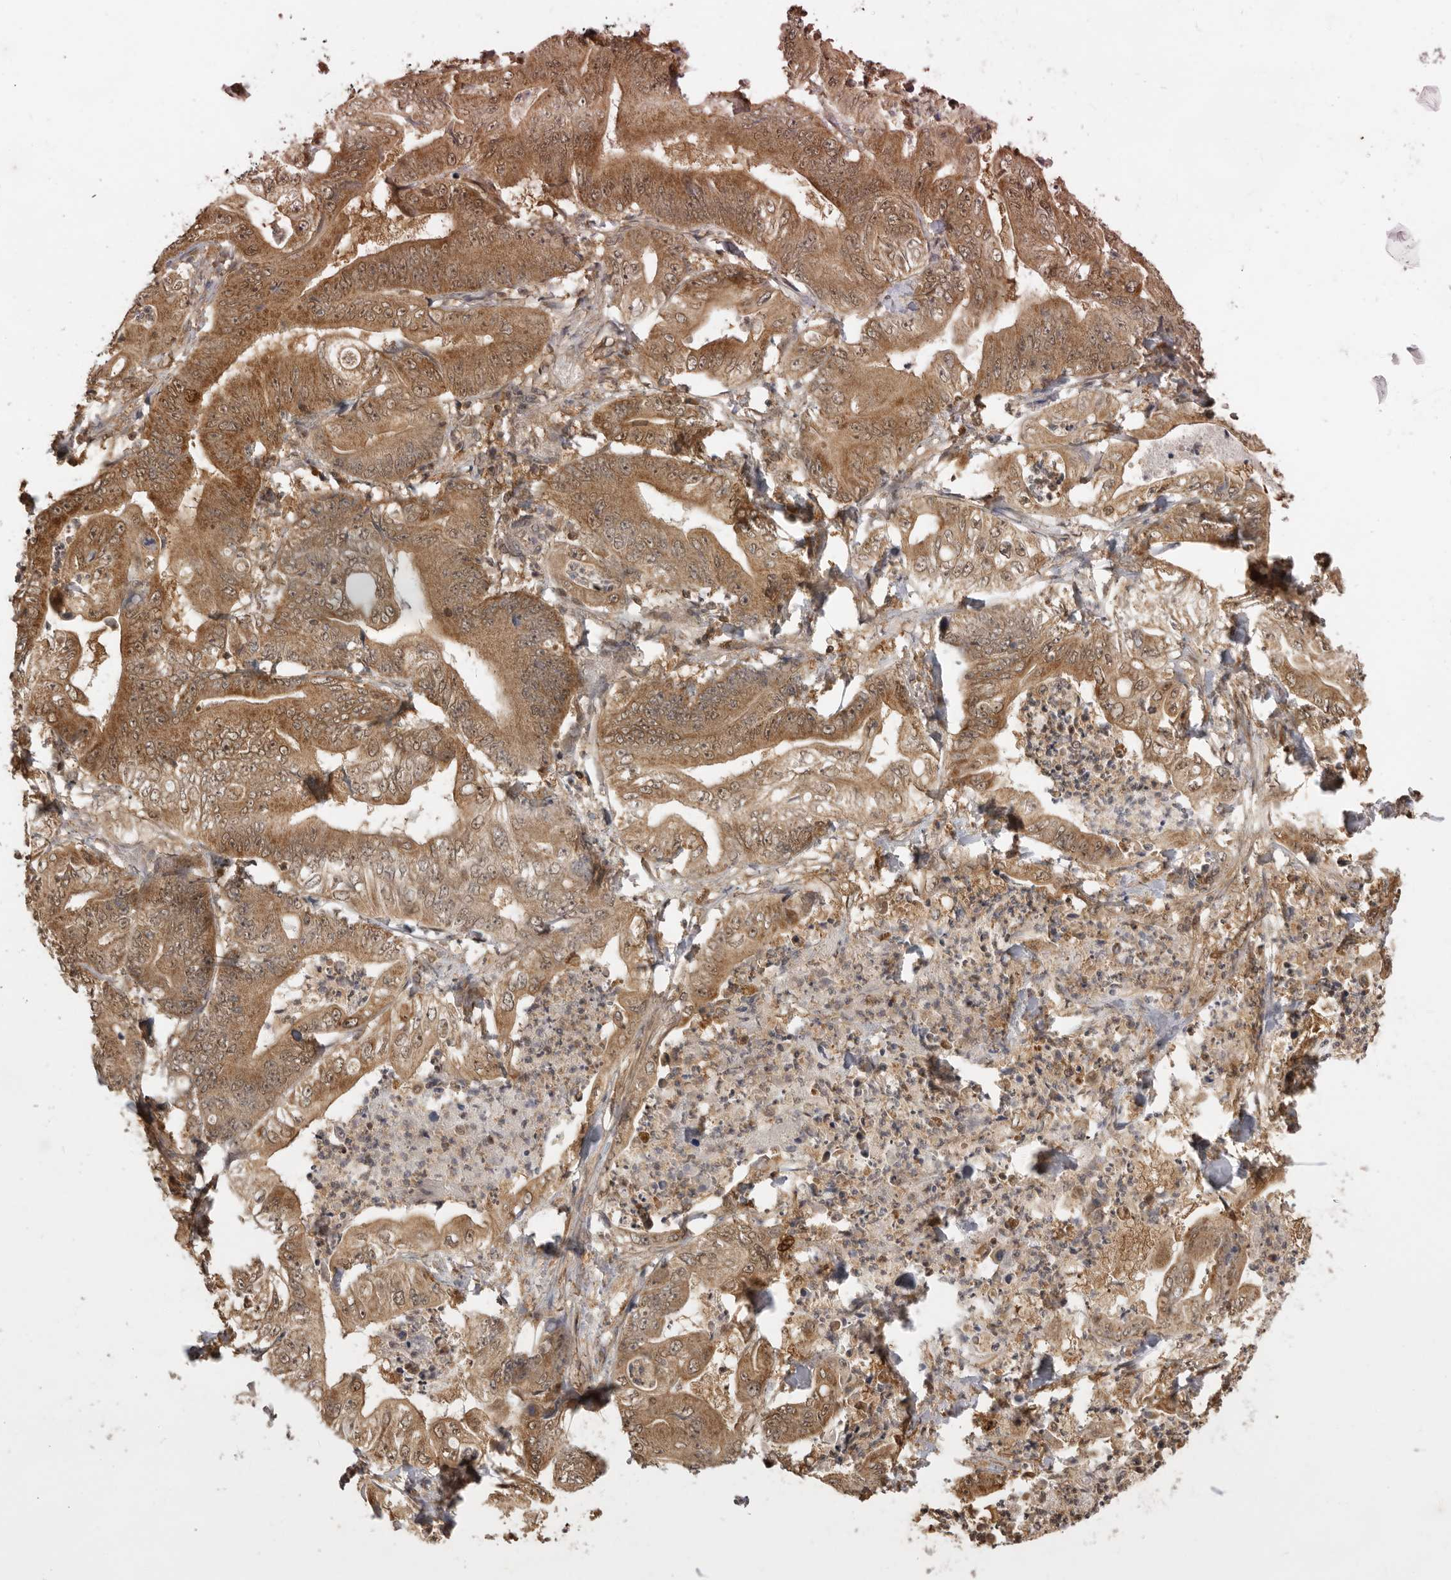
{"staining": {"intensity": "moderate", "quantity": ">75%", "location": "cytoplasmic/membranous,nuclear"}, "tissue": "stomach cancer", "cell_type": "Tumor cells", "image_type": "cancer", "snomed": [{"axis": "morphology", "description": "Adenocarcinoma, NOS"}, {"axis": "topography", "description": "Stomach"}], "caption": "There is medium levels of moderate cytoplasmic/membranous and nuclear staining in tumor cells of adenocarcinoma (stomach), as demonstrated by immunohistochemical staining (brown color).", "gene": "ADPRS", "patient": {"sex": "female", "age": 73}}